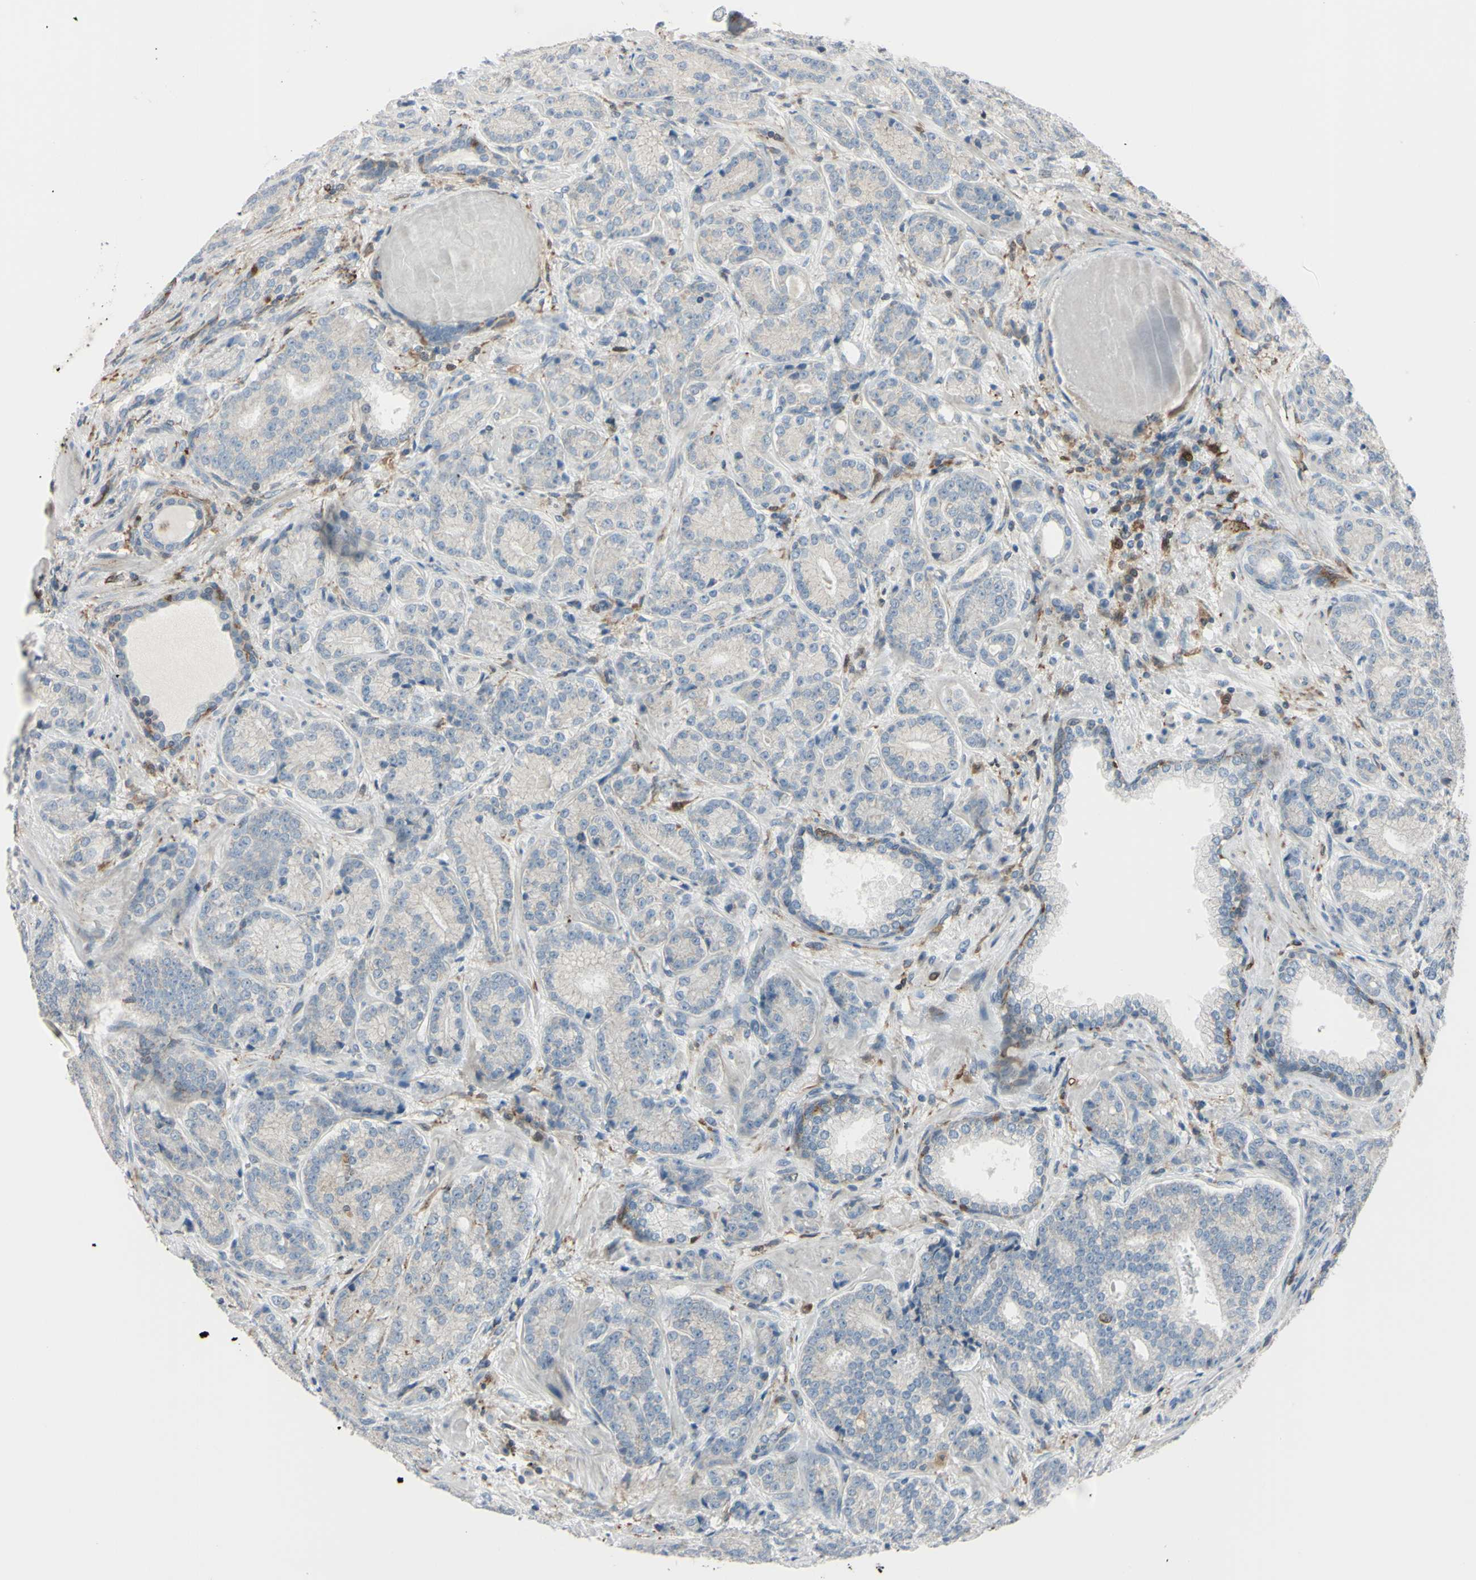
{"staining": {"intensity": "weak", "quantity": ">75%", "location": "cytoplasmic/membranous"}, "tissue": "prostate cancer", "cell_type": "Tumor cells", "image_type": "cancer", "snomed": [{"axis": "morphology", "description": "Adenocarcinoma, High grade"}, {"axis": "topography", "description": "Prostate"}], "caption": "IHC of high-grade adenocarcinoma (prostate) exhibits low levels of weak cytoplasmic/membranous expression in approximately >75% of tumor cells.", "gene": "CYRIB", "patient": {"sex": "male", "age": 61}}